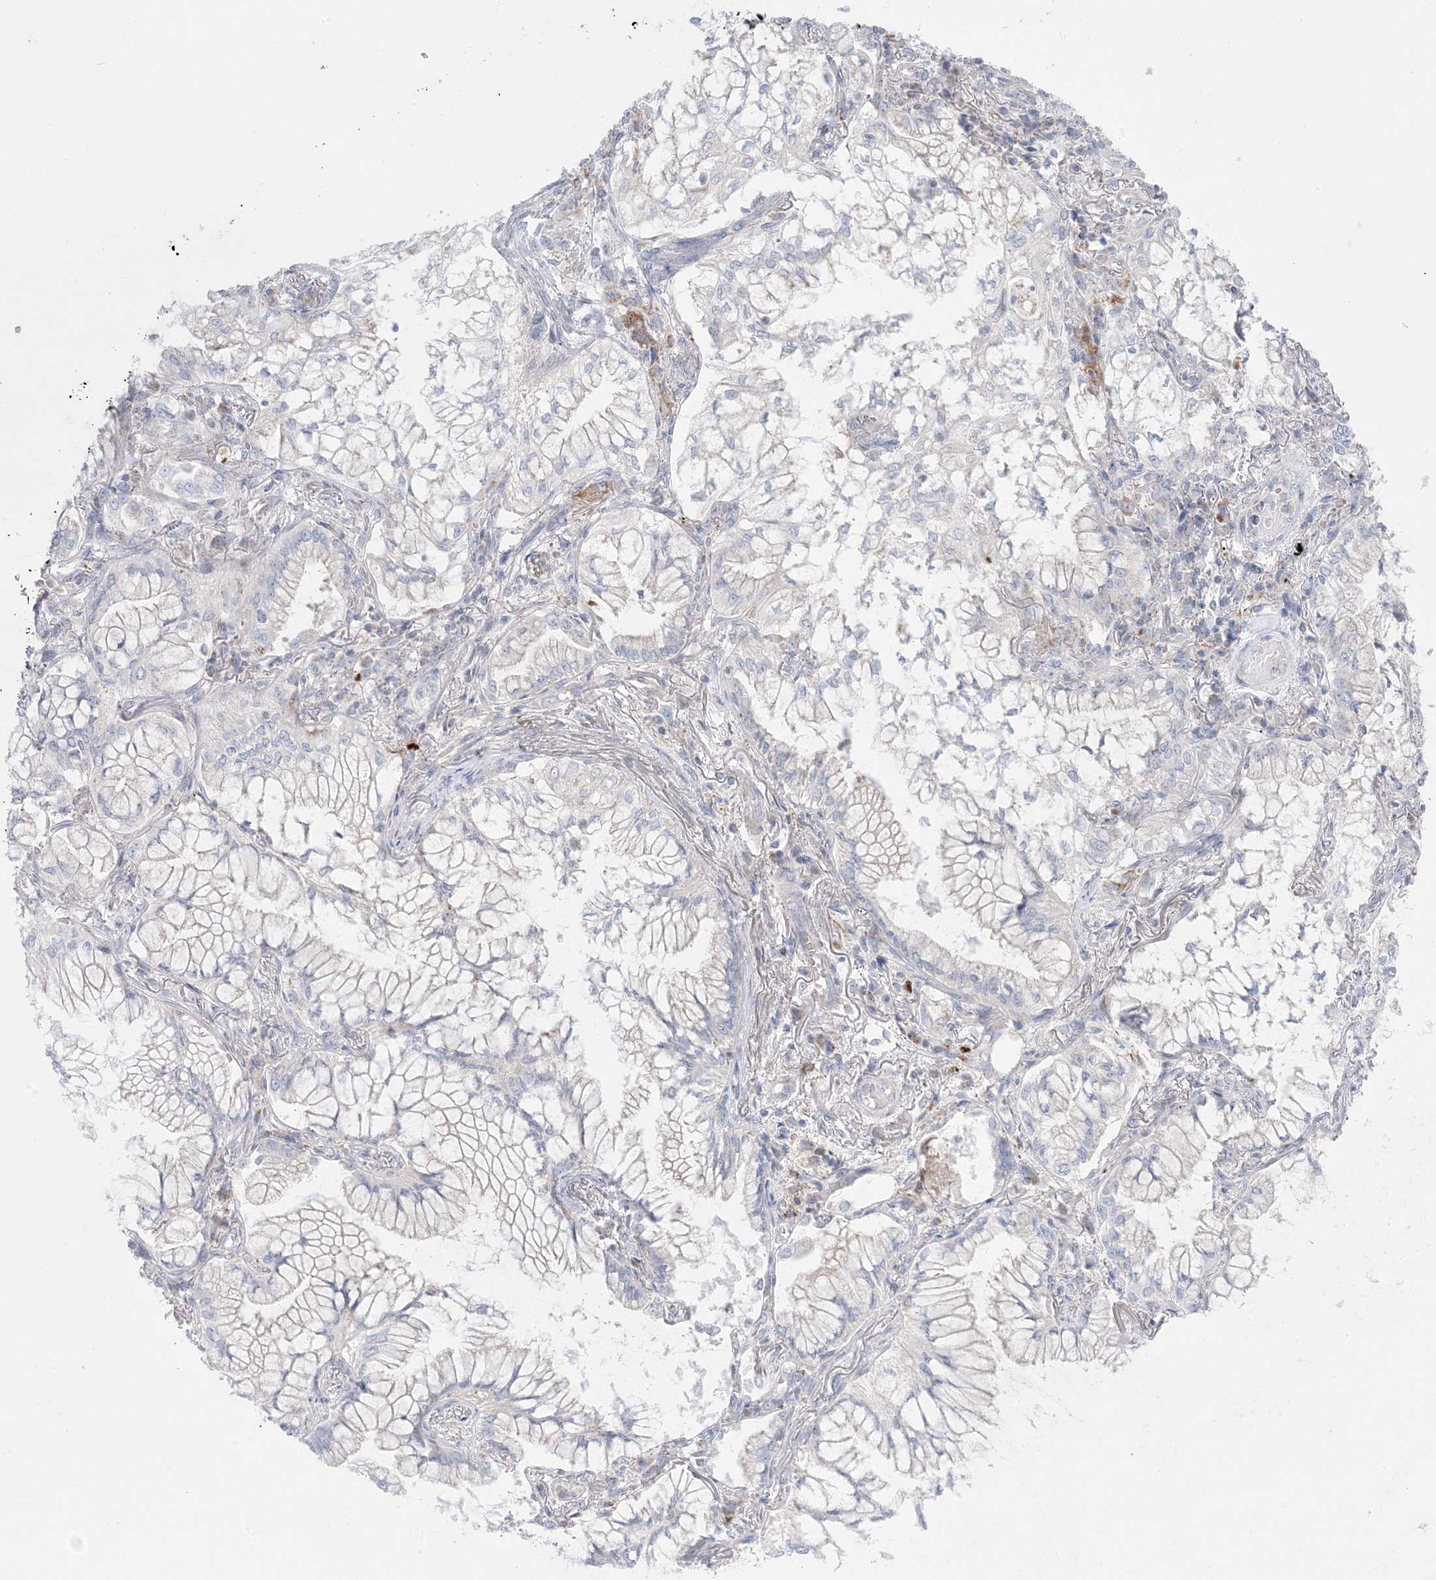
{"staining": {"intensity": "negative", "quantity": "none", "location": "none"}, "tissue": "lung cancer", "cell_type": "Tumor cells", "image_type": "cancer", "snomed": [{"axis": "morphology", "description": "Adenocarcinoma, NOS"}, {"axis": "topography", "description": "Lung"}], "caption": "Immunohistochemistry of lung cancer demonstrates no positivity in tumor cells. (DAB (3,3'-diaminobenzidine) IHC with hematoxylin counter stain).", "gene": "KCTD6", "patient": {"sex": "female", "age": 70}}